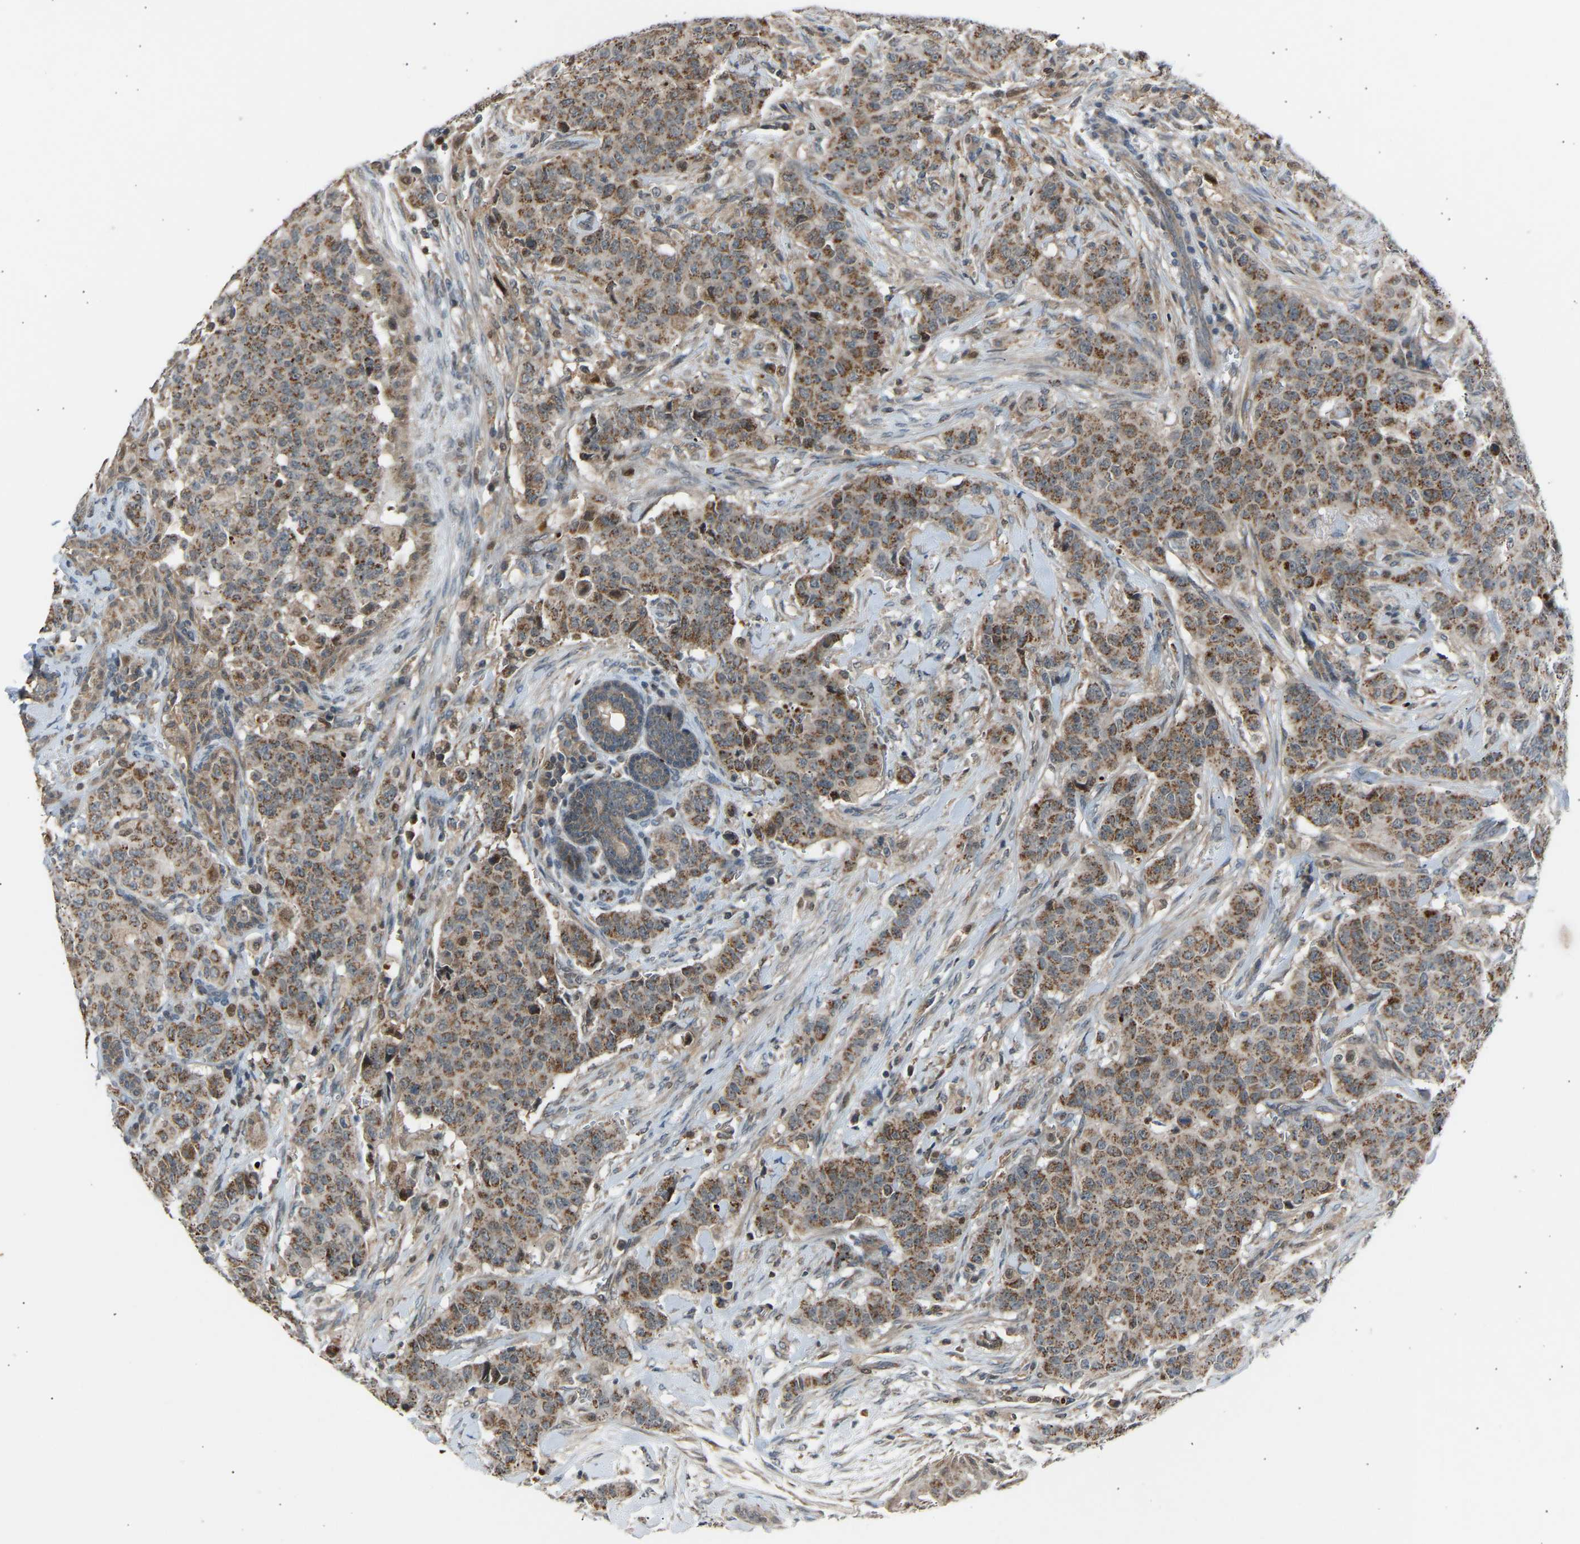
{"staining": {"intensity": "moderate", "quantity": ">75%", "location": "cytoplasmic/membranous"}, "tissue": "breast cancer", "cell_type": "Tumor cells", "image_type": "cancer", "snomed": [{"axis": "morphology", "description": "Normal tissue, NOS"}, {"axis": "morphology", "description": "Duct carcinoma"}, {"axis": "topography", "description": "Breast"}], "caption": "A histopathology image of human breast invasive ductal carcinoma stained for a protein reveals moderate cytoplasmic/membranous brown staining in tumor cells. Ihc stains the protein of interest in brown and the nuclei are stained blue.", "gene": "SLIRP", "patient": {"sex": "female", "age": 40}}